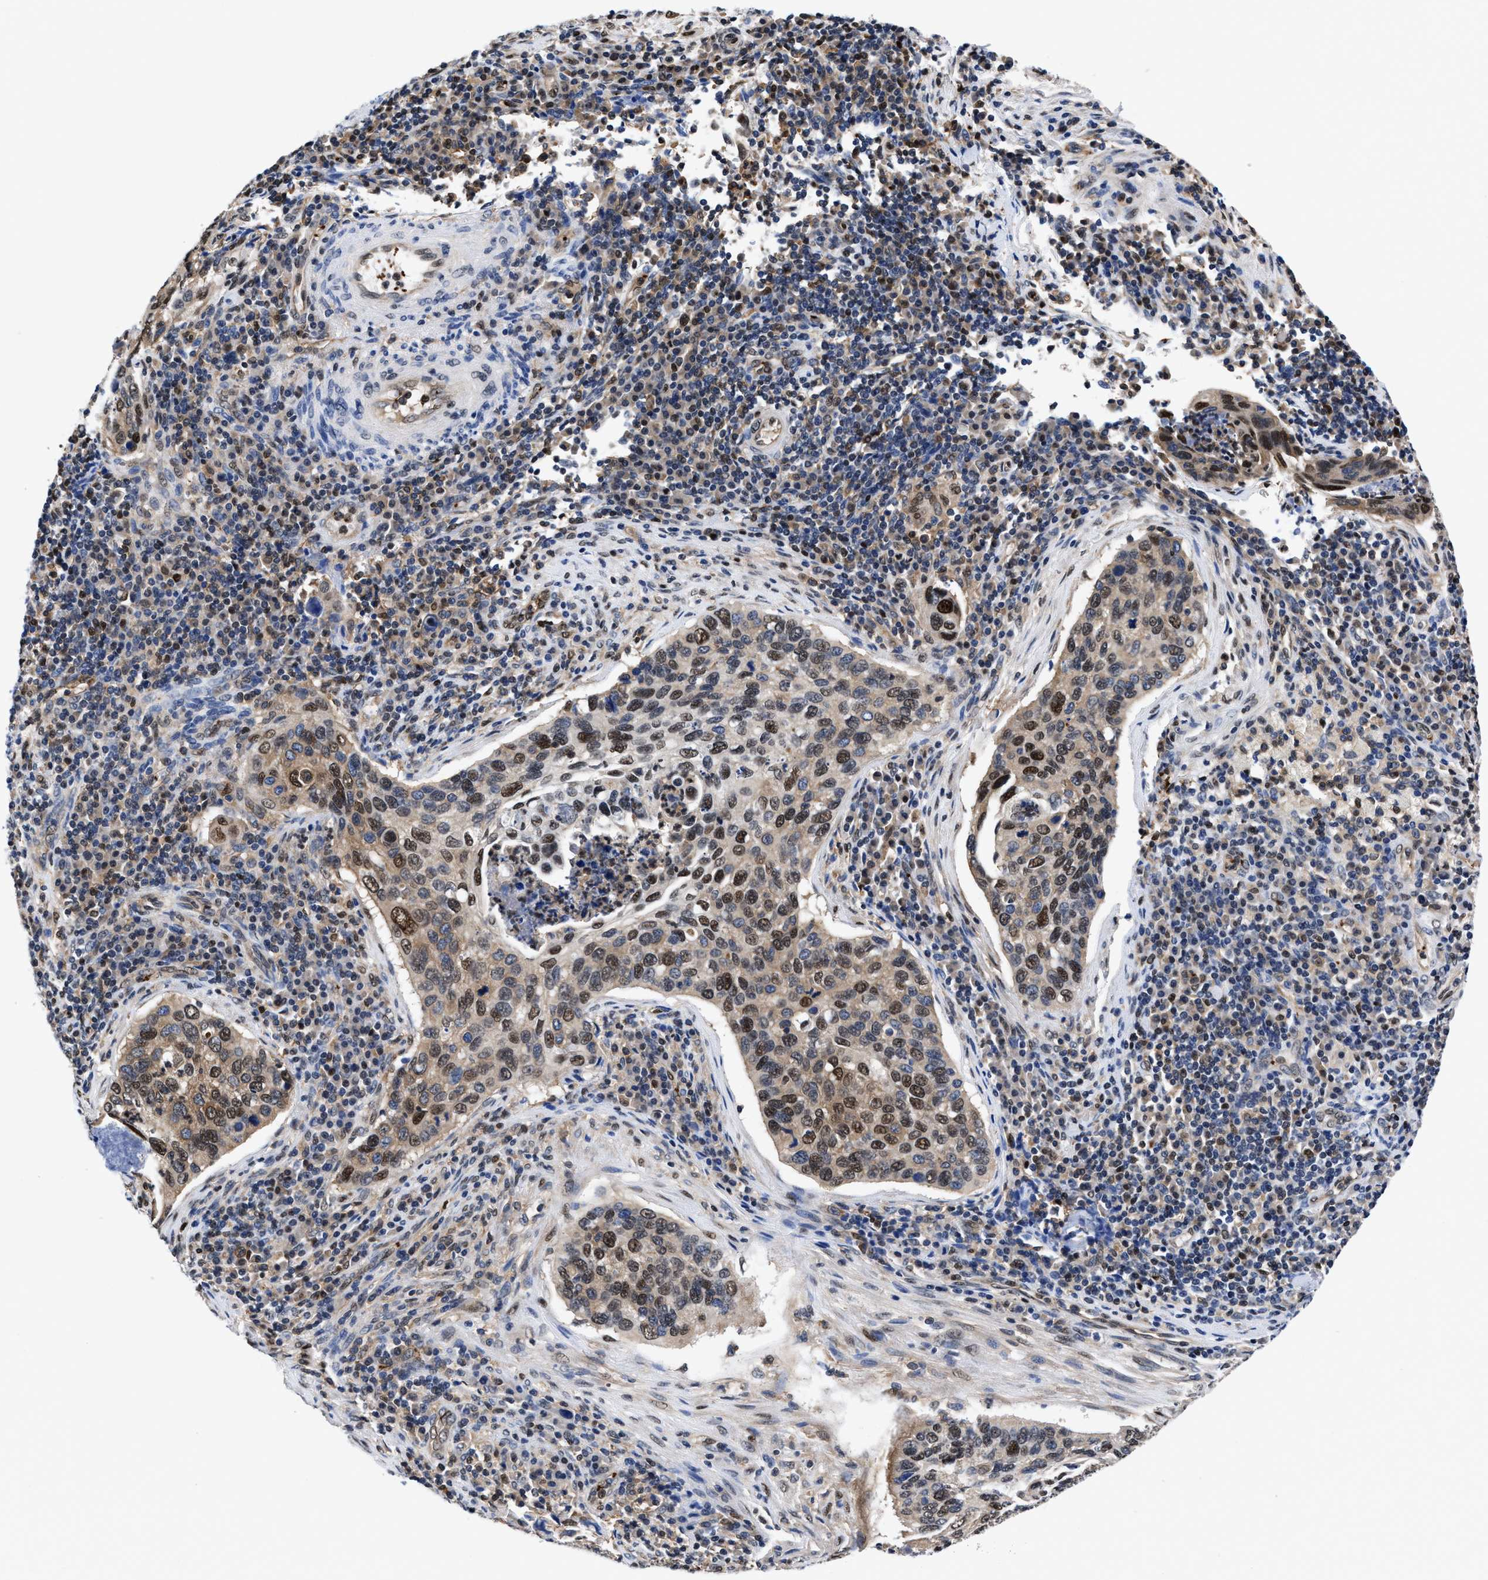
{"staining": {"intensity": "moderate", "quantity": ">75%", "location": "cytoplasmic/membranous,nuclear"}, "tissue": "cervical cancer", "cell_type": "Tumor cells", "image_type": "cancer", "snomed": [{"axis": "morphology", "description": "Squamous cell carcinoma, NOS"}, {"axis": "topography", "description": "Cervix"}], "caption": "High-magnification brightfield microscopy of cervical cancer (squamous cell carcinoma) stained with DAB (brown) and counterstained with hematoxylin (blue). tumor cells exhibit moderate cytoplasmic/membranous and nuclear expression is appreciated in about>75% of cells.", "gene": "ACLY", "patient": {"sex": "female", "age": 53}}